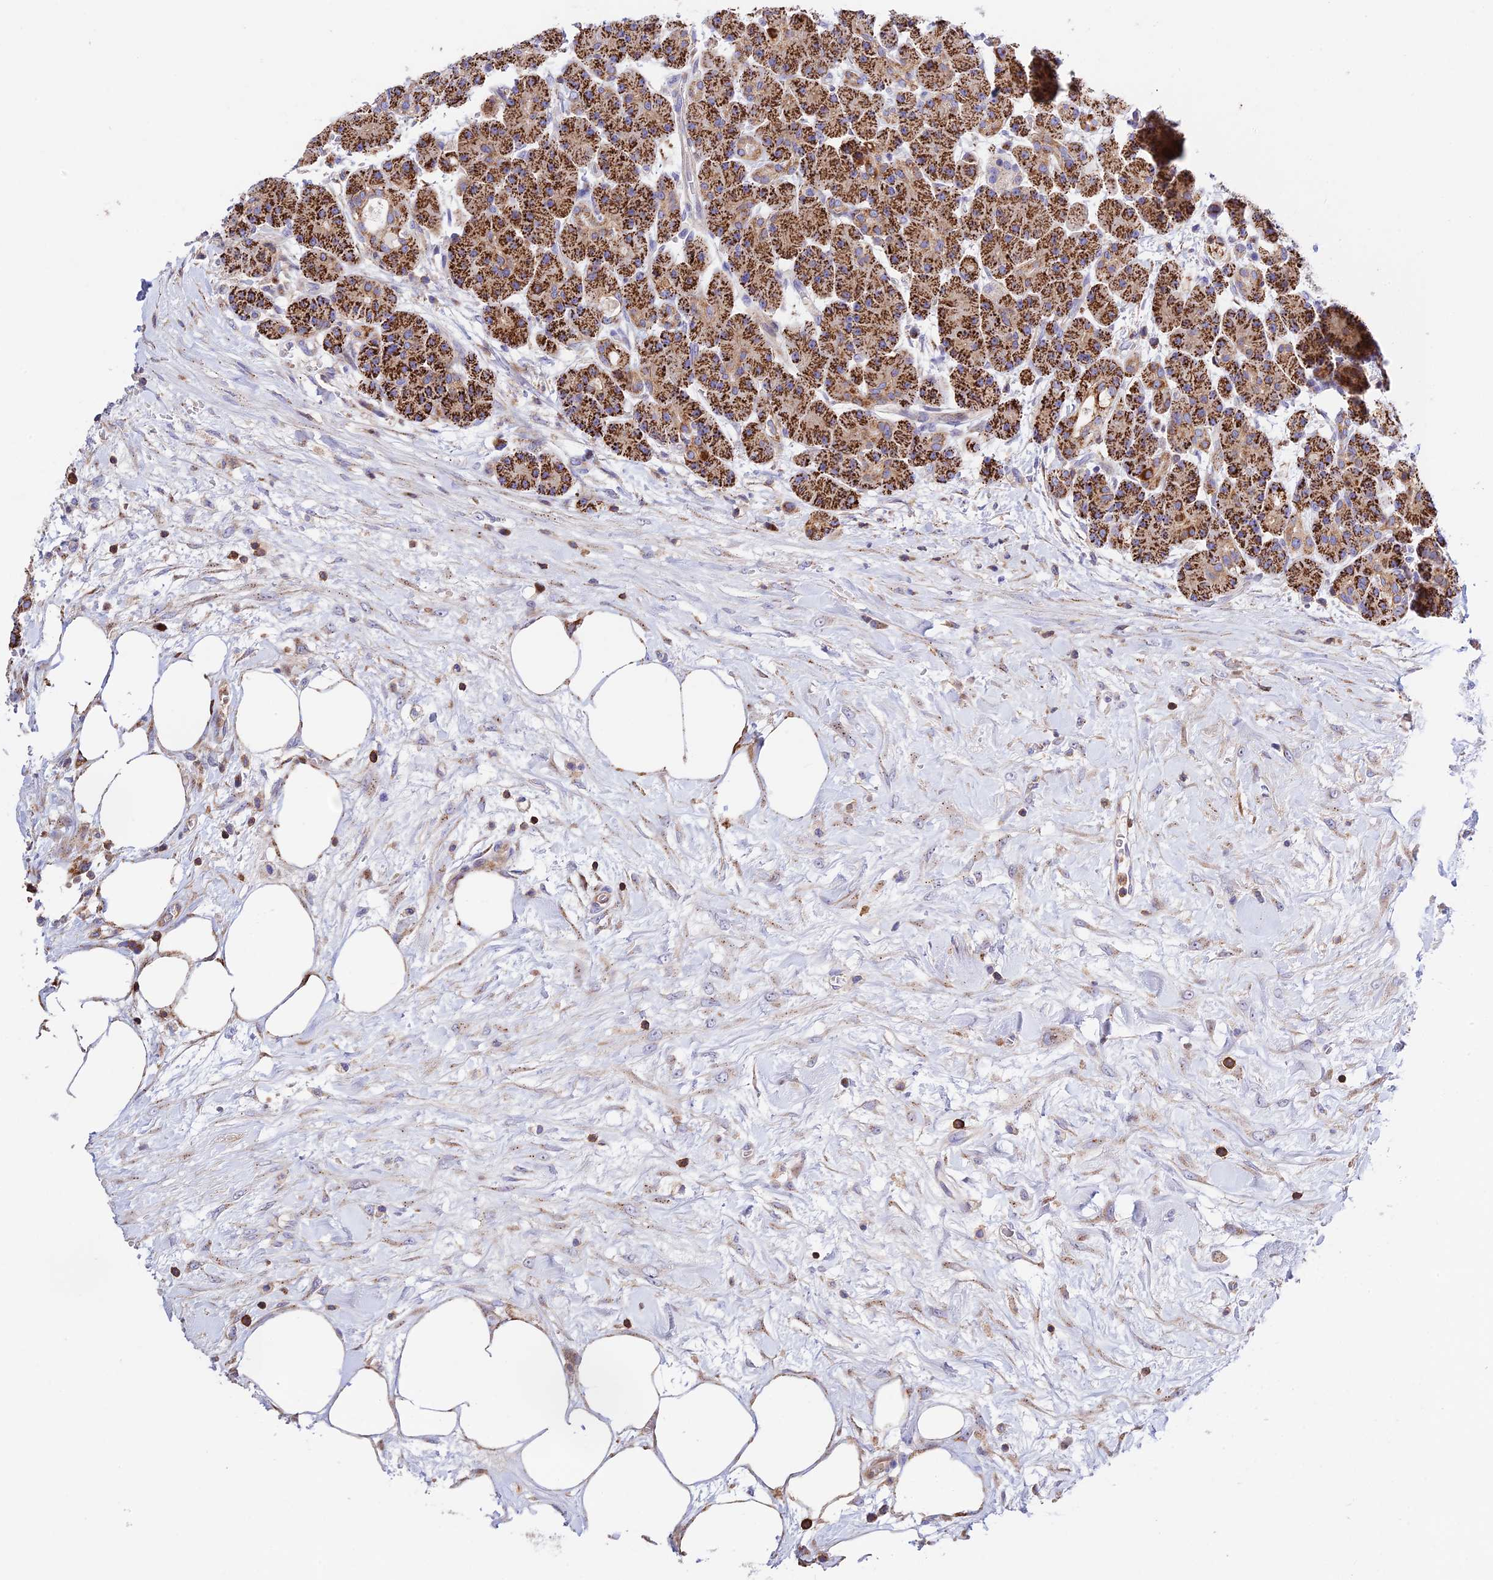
{"staining": {"intensity": "strong", "quantity": "25%-75%", "location": "cytoplasmic/membranous"}, "tissue": "pancreas", "cell_type": "Exocrine glandular cells", "image_type": "normal", "snomed": [{"axis": "morphology", "description": "Normal tissue, NOS"}, {"axis": "topography", "description": "Pancreas"}], "caption": "Immunohistochemical staining of unremarkable human pancreas exhibits strong cytoplasmic/membranous protein staining in approximately 25%-75% of exocrine glandular cells. (IHC, brightfield microscopy, high magnification).", "gene": "PRIM1", "patient": {"sex": "male", "age": 63}}